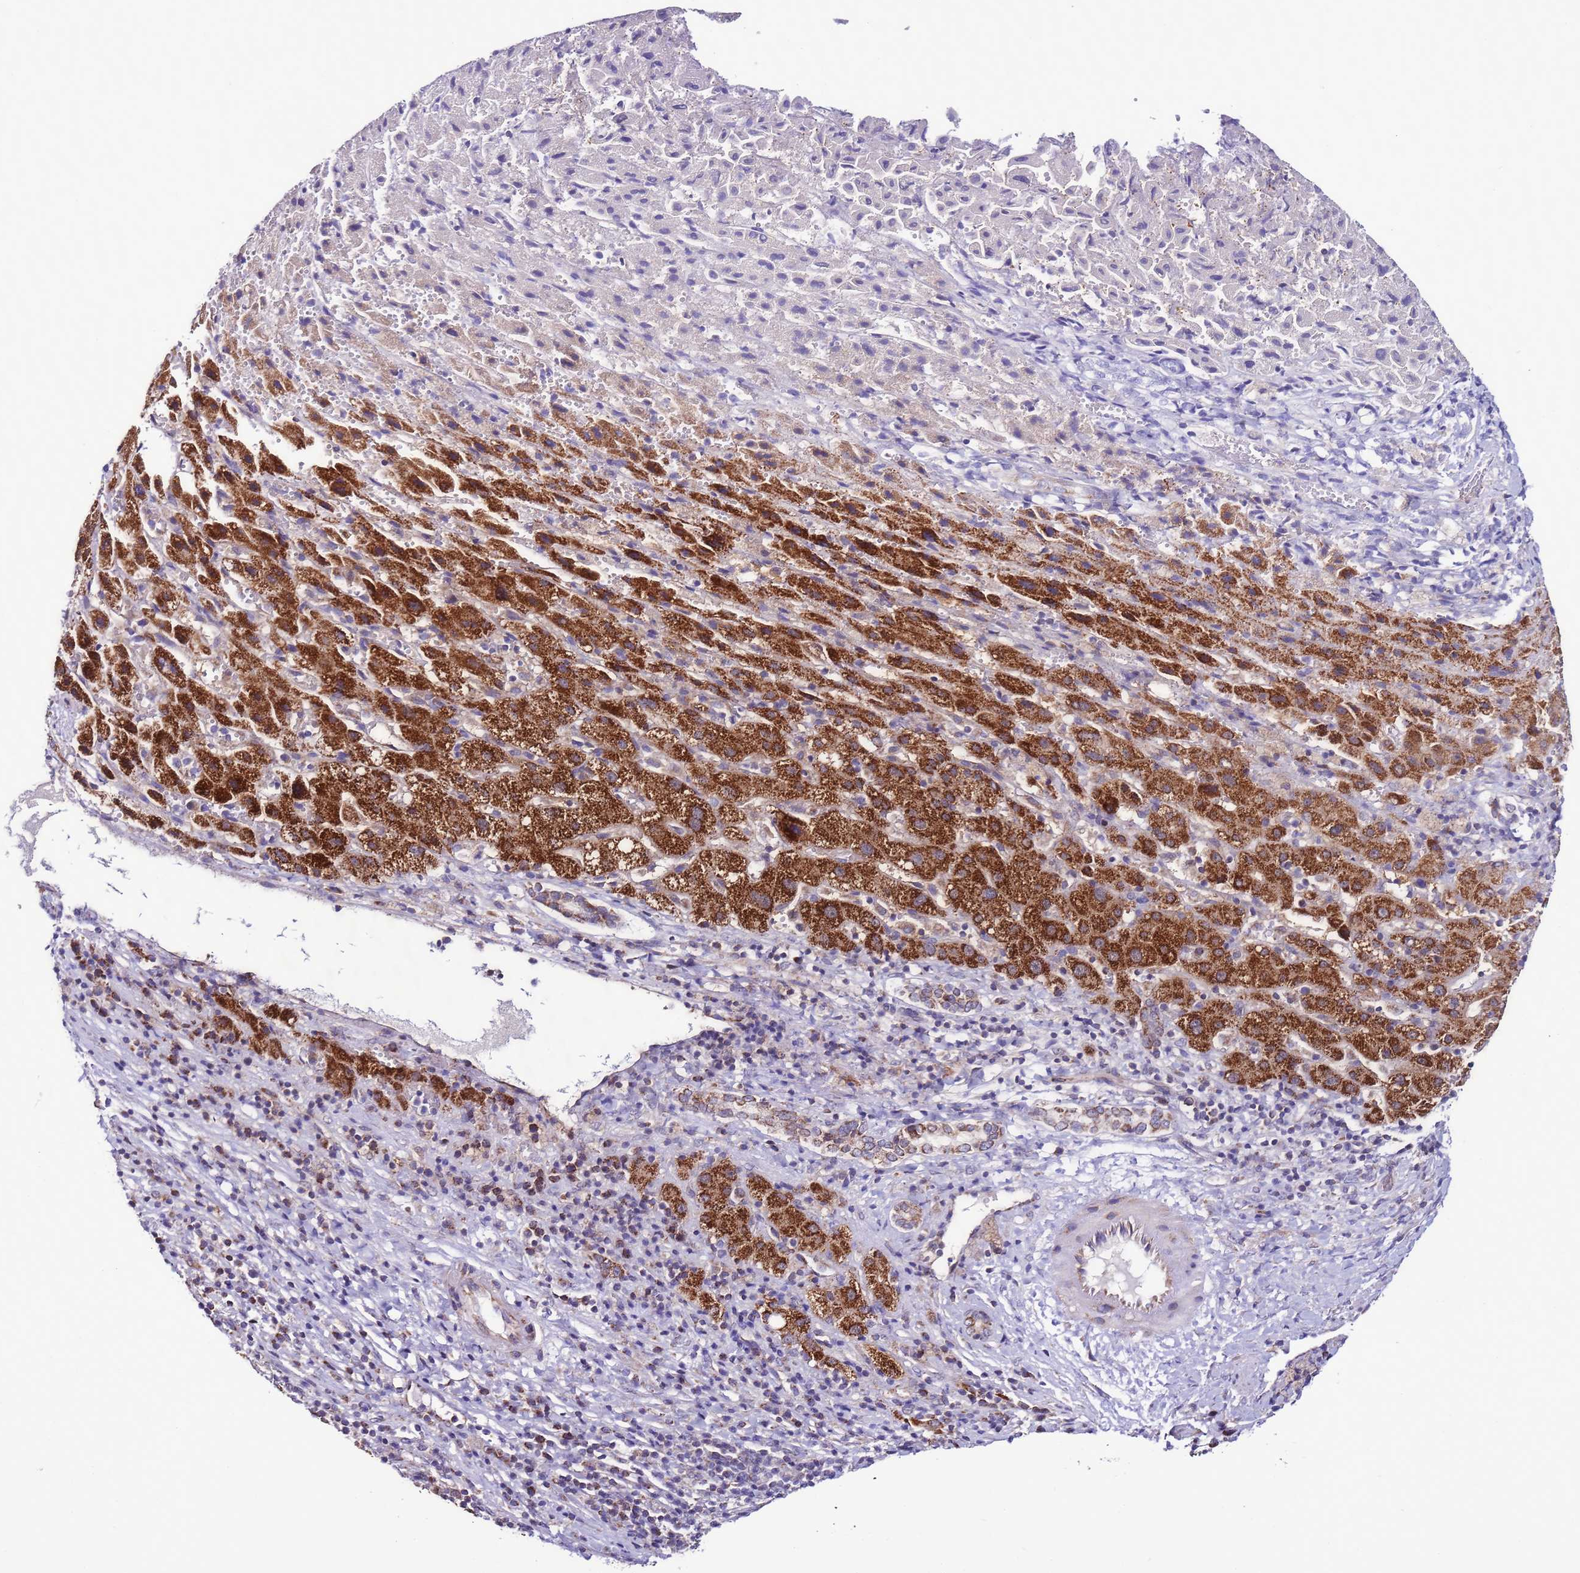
{"staining": {"intensity": "strong", "quantity": ">75%", "location": "cytoplasmic/membranous"}, "tissue": "liver cancer", "cell_type": "Tumor cells", "image_type": "cancer", "snomed": [{"axis": "morphology", "description": "Carcinoma, Hepatocellular, NOS"}, {"axis": "topography", "description": "Liver"}], "caption": "A brown stain highlights strong cytoplasmic/membranous staining of a protein in liver hepatocellular carcinoma tumor cells.", "gene": "UEVLD", "patient": {"sex": "female", "age": 58}}